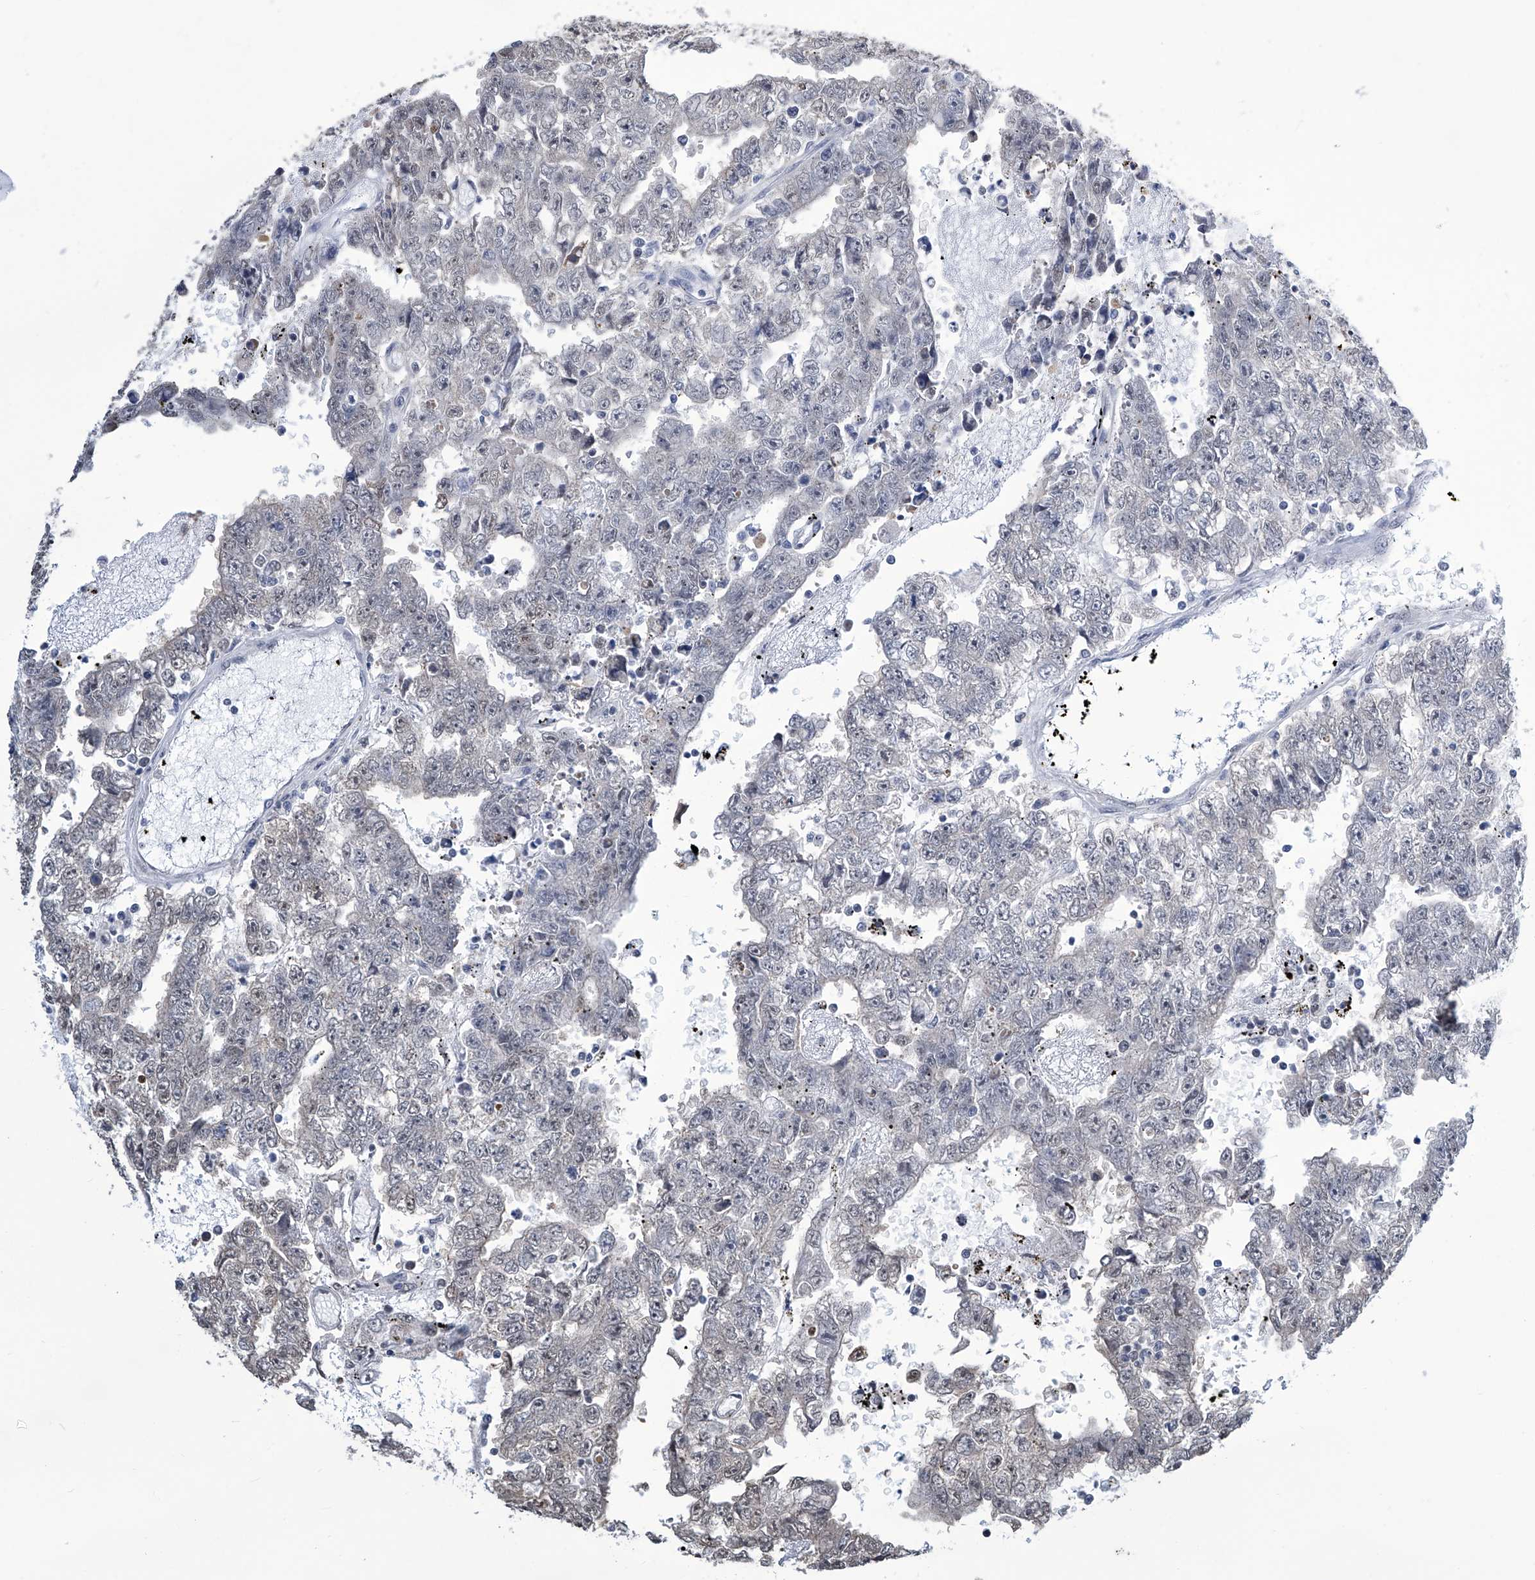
{"staining": {"intensity": "negative", "quantity": "none", "location": "none"}, "tissue": "testis cancer", "cell_type": "Tumor cells", "image_type": "cancer", "snomed": [{"axis": "morphology", "description": "Carcinoma, Embryonal, NOS"}, {"axis": "topography", "description": "Testis"}], "caption": "IHC of human testis cancer (embryonal carcinoma) reveals no expression in tumor cells.", "gene": "SREBF2", "patient": {"sex": "male", "age": 25}}